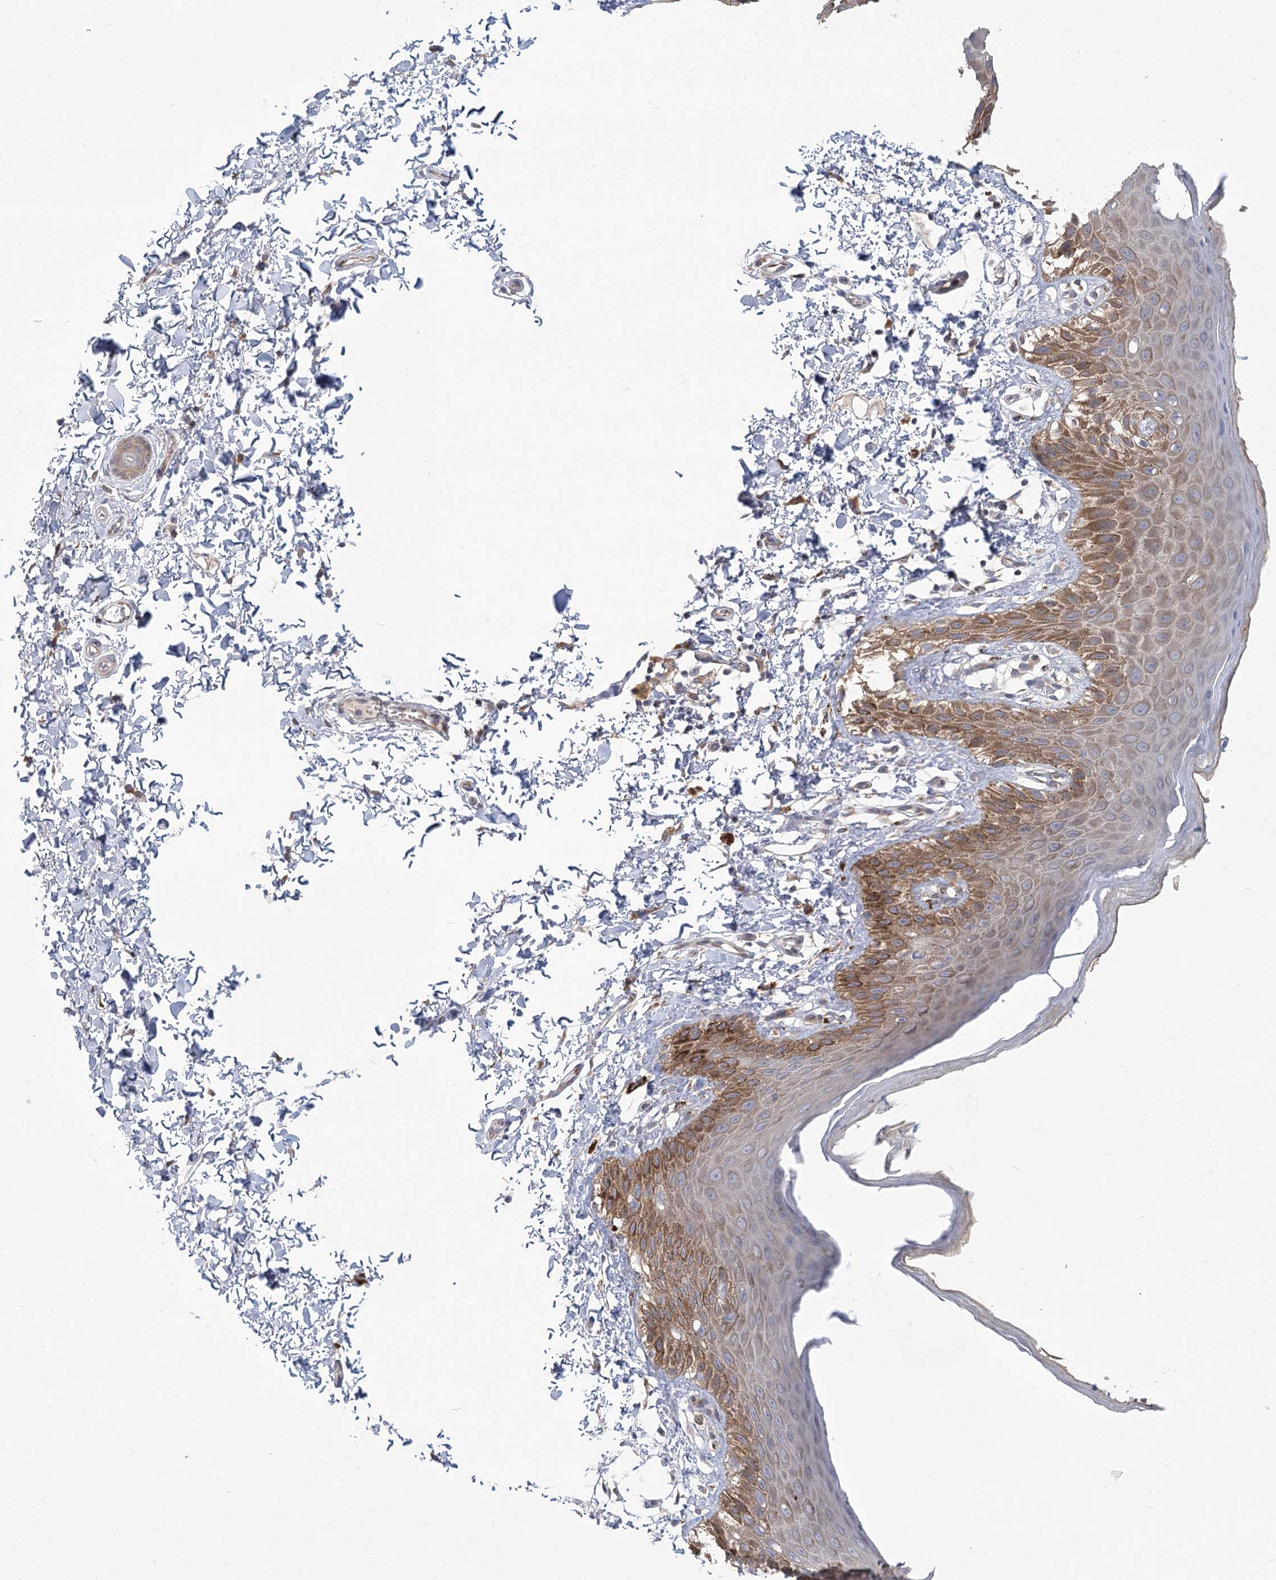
{"staining": {"intensity": "moderate", "quantity": ">75%", "location": "cytoplasmic/membranous"}, "tissue": "skin", "cell_type": "Epidermal cells", "image_type": "normal", "snomed": [{"axis": "morphology", "description": "Normal tissue, NOS"}, {"axis": "topography", "description": "Anal"}], "caption": "Moderate cytoplasmic/membranous staining is present in about >75% of epidermal cells in unremarkable skin. The protein of interest is stained brown, and the nuclei are stained in blue (DAB (3,3'-diaminobenzidine) IHC with brightfield microscopy, high magnification).", "gene": "CNTLN", "patient": {"sex": "male", "age": 44}}